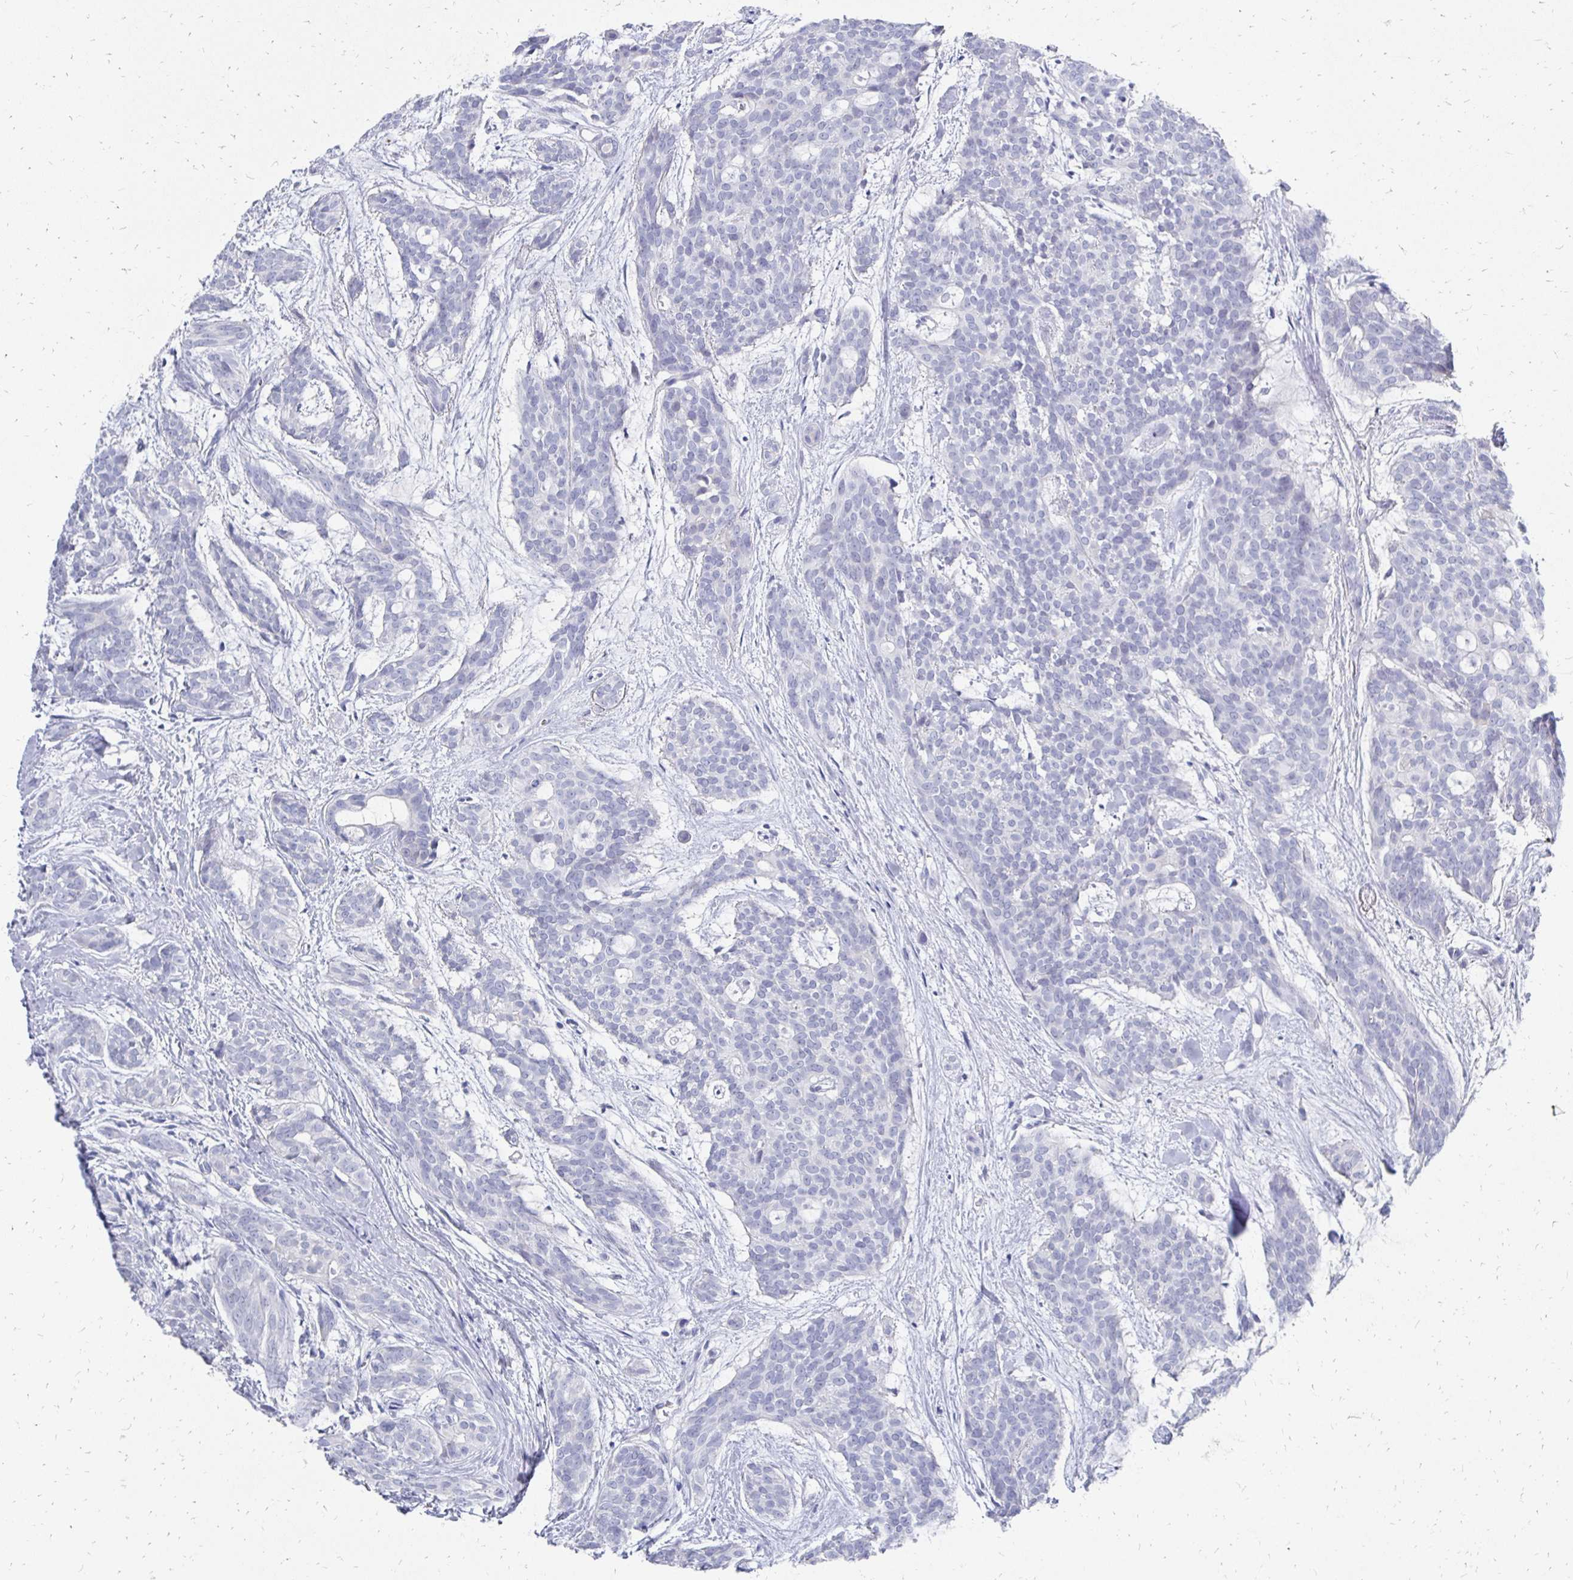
{"staining": {"intensity": "negative", "quantity": "none", "location": "none"}, "tissue": "head and neck cancer", "cell_type": "Tumor cells", "image_type": "cancer", "snomed": [{"axis": "morphology", "description": "Adenocarcinoma, NOS"}, {"axis": "topography", "description": "Head-Neck"}], "caption": "High magnification brightfield microscopy of head and neck adenocarcinoma stained with DAB (brown) and counterstained with hematoxylin (blue): tumor cells show no significant positivity.", "gene": "SYCP3", "patient": {"sex": "male", "age": 66}}